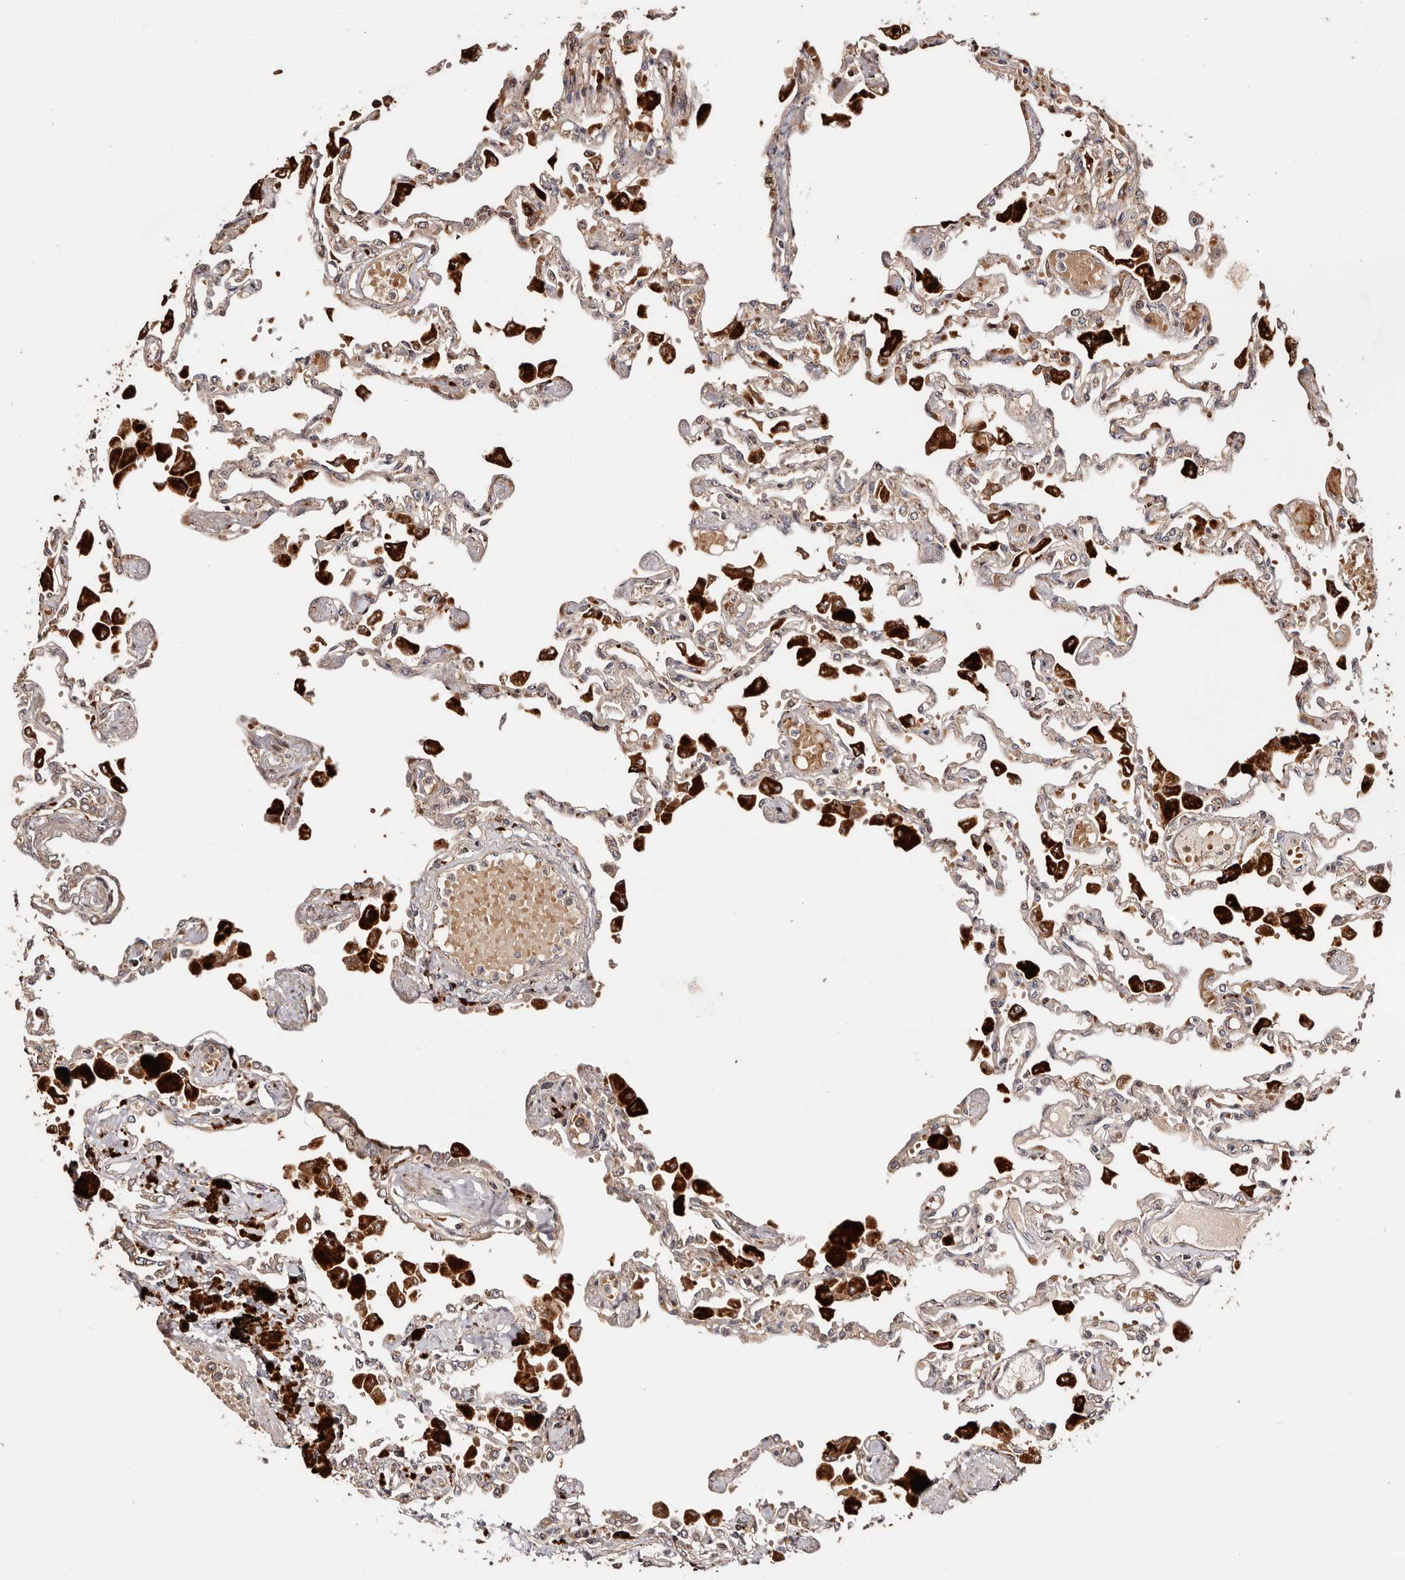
{"staining": {"intensity": "moderate", "quantity": "<25%", "location": "cytoplasmic/membranous"}, "tissue": "lung", "cell_type": "Alveolar cells", "image_type": "normal", "snomed": [{"axis": "morphology", "description": "Normal tissue, NOS"}, {"axis": "topography", "description": "Bronchus"}, {"axis": "topography", "description": "Lung"}], "caption": "Alveolar cells show low levels of moderate cytoplasmic/membranous expression in about <25% of cells in benign lung.", "gene": "PTPN22", "patient": {"sex": "female", "age": 49}}